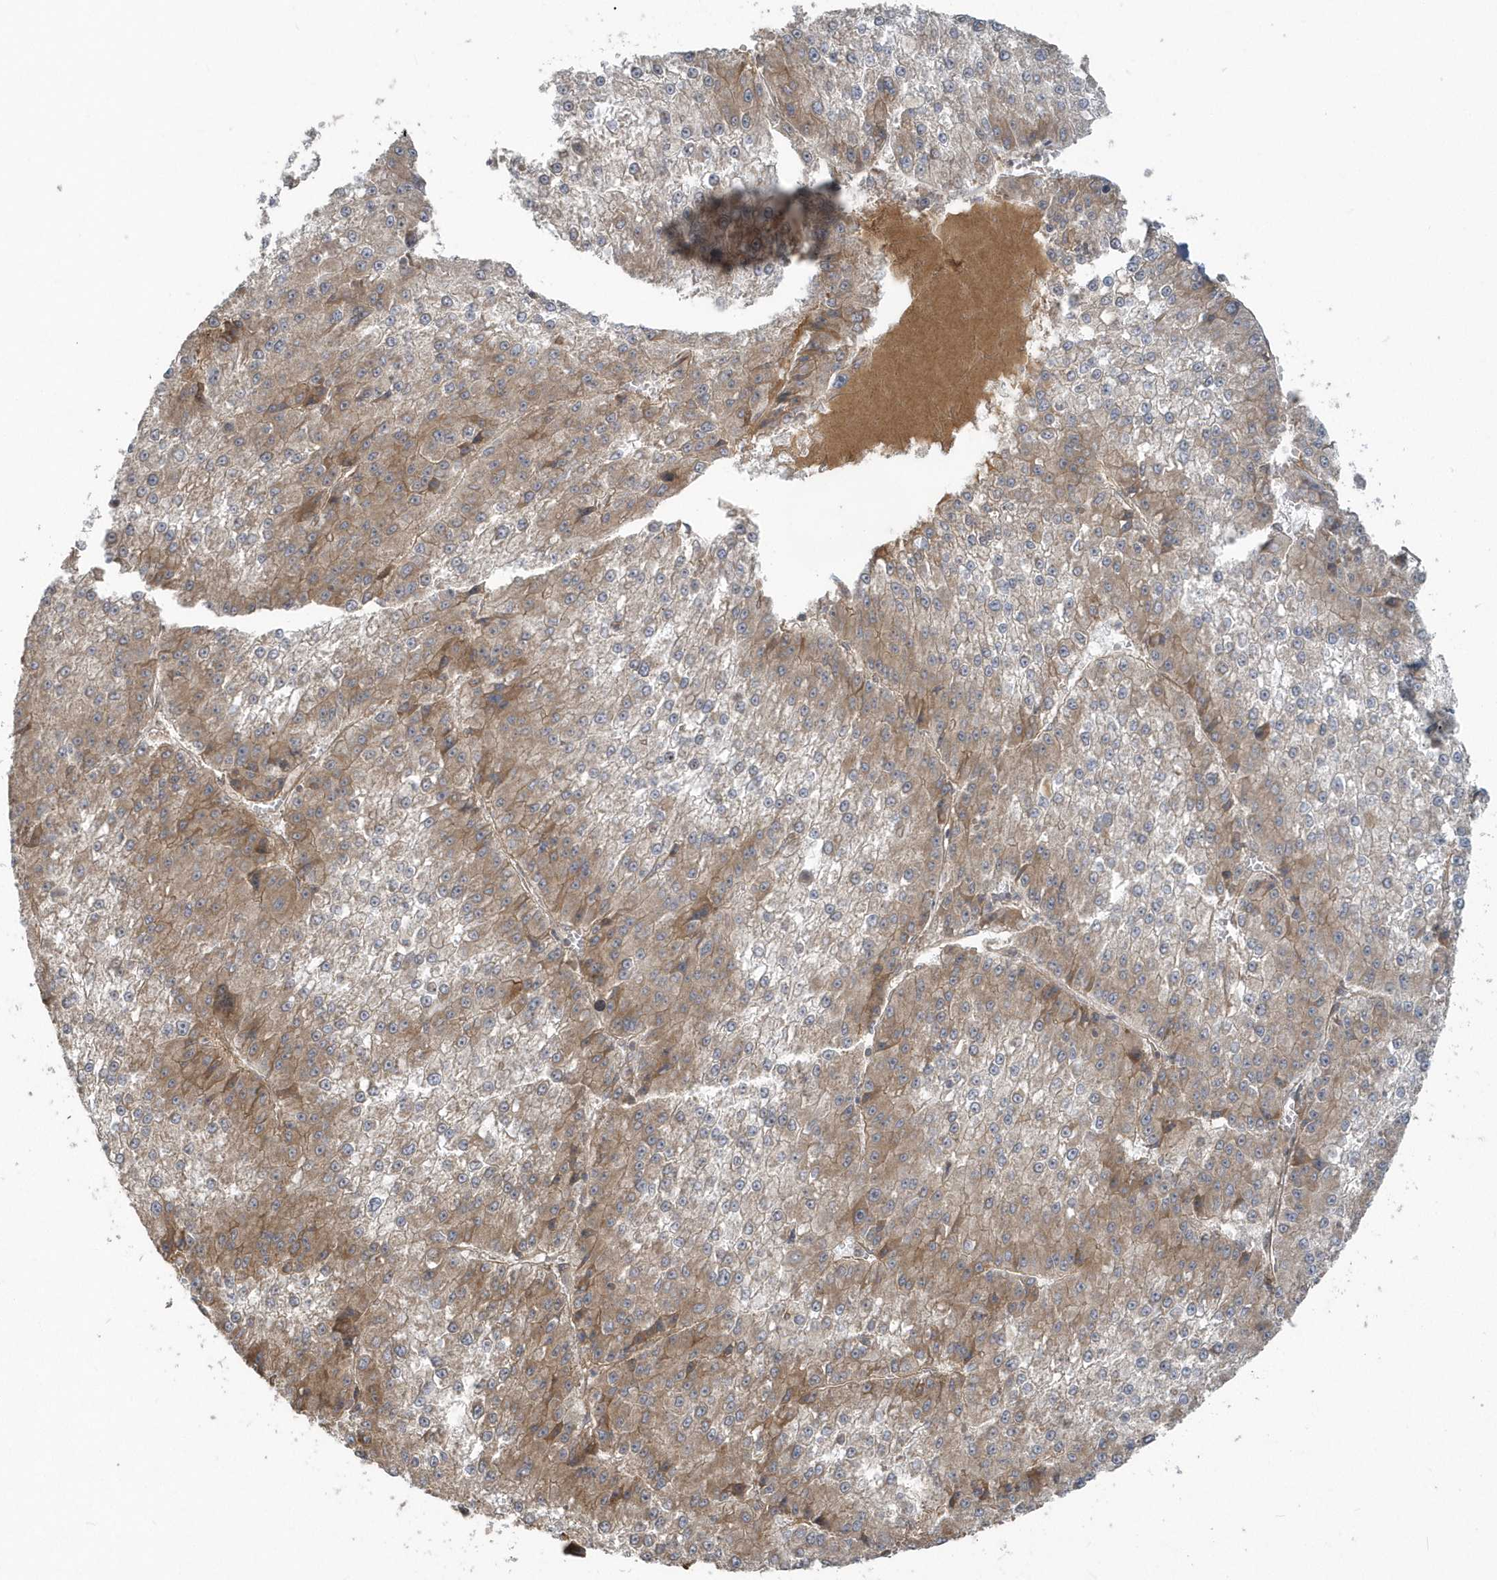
{"staining": {"intensity": "moderate", "quantity": ">75%", "location": "cytoplasmic/membranous"}, "tissue": "liver cancer", "cell_type": "Tumor cells", "image_type": "cancer", "snomed": [{"axis": "morphology", "description": "Carcinoma, Hepatocellular, NOS"}, {"axis": "topography", "description": "Liver"}], "caption": "High-magnification brightfield microscopy of liver cancer (hepatocellular carcinoma) stained with DAB (3,3'-diaminobenzidine) (brown) and counterstained with hematoxylin (blue). tumor cells exhibit moderate cytoplasmic/membranous staining is seen in about>75% of cells.", "gene": "STIM2", "patient": {"sex": "female", "age": 73}}